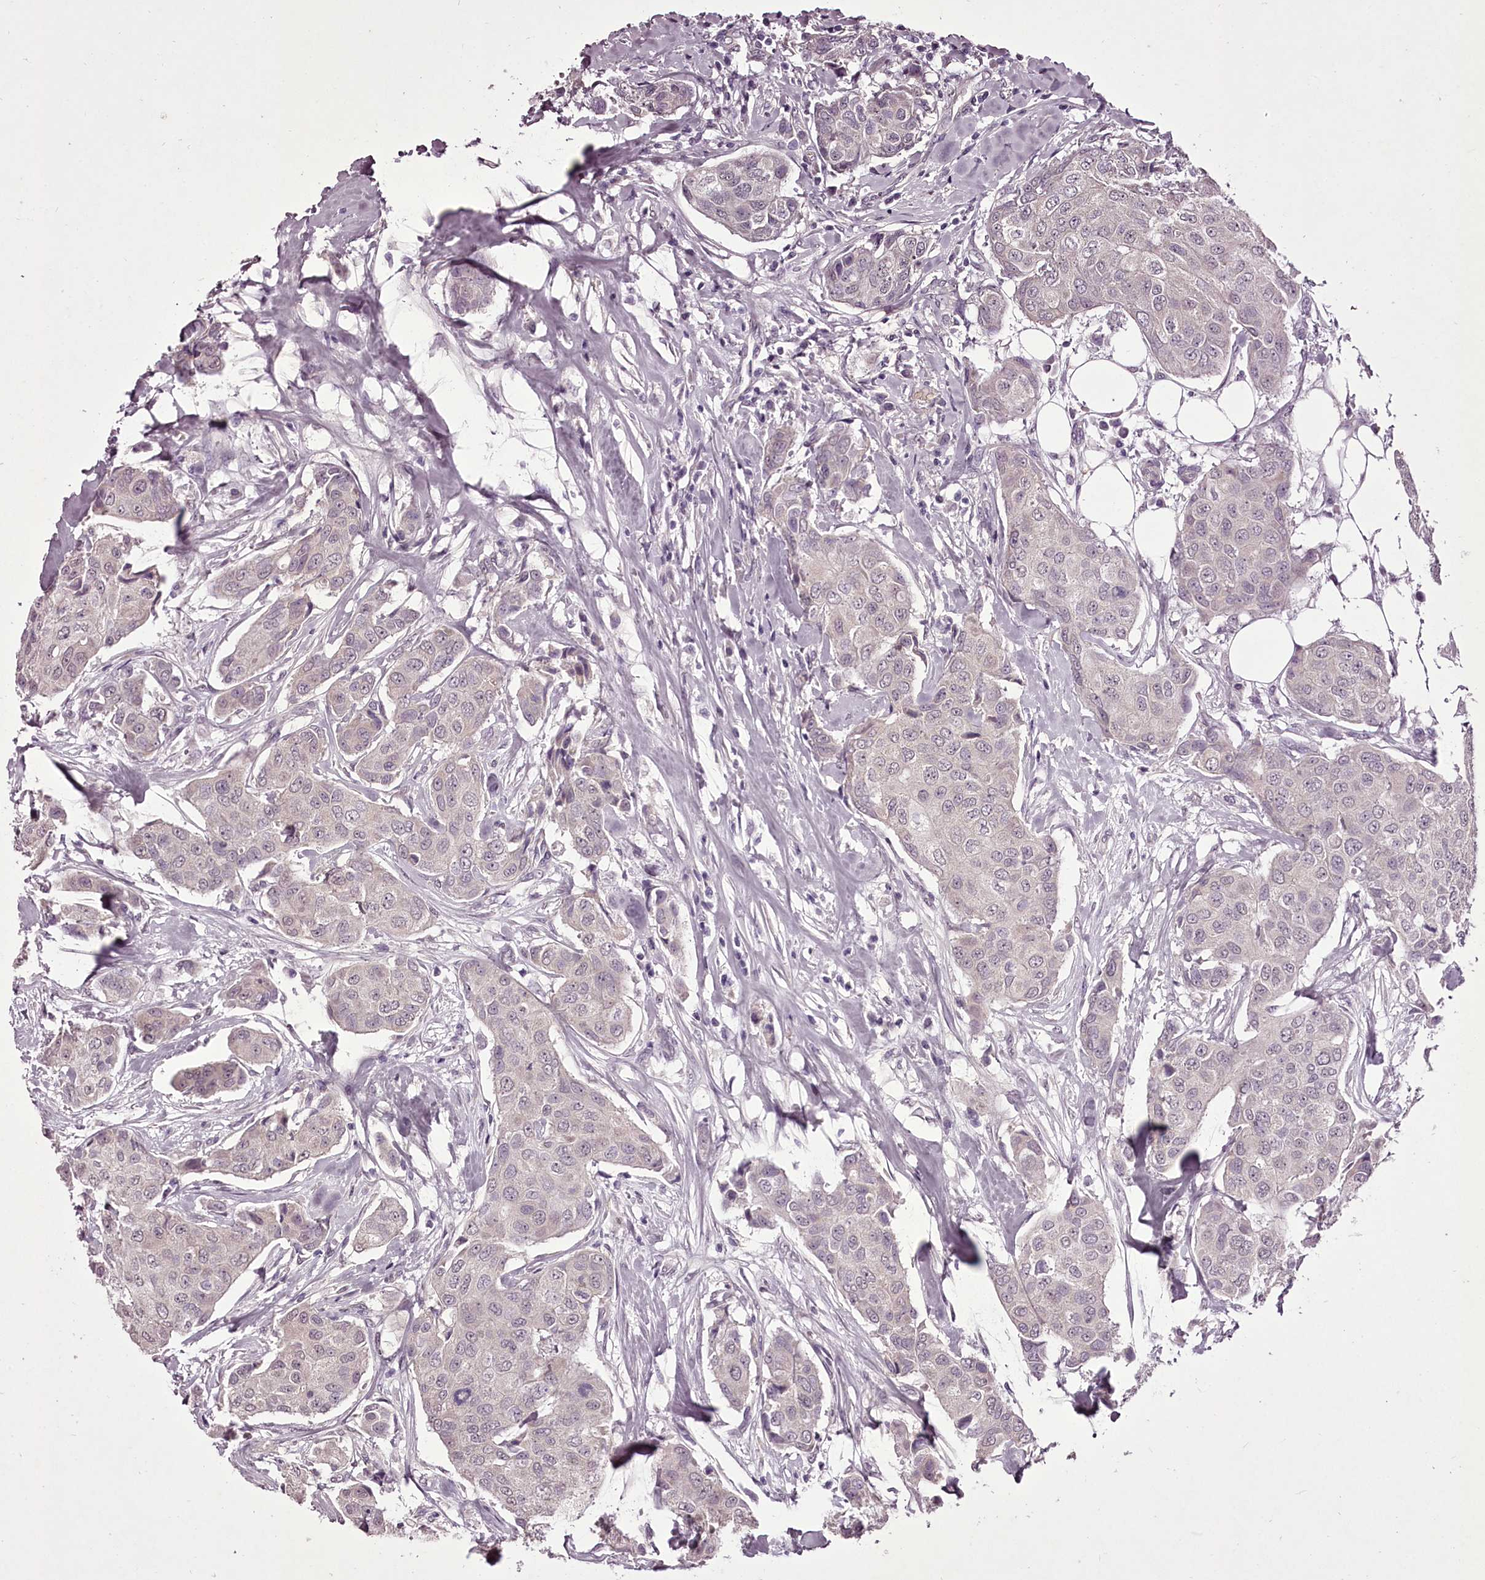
{"staining": {"intensity": "negative", "quantity": "none", "location": "none"}, "tissue": "breast cancer", "cell_type": "Tumor cells", "image_type": "cancer", "snomed": [{"axis": "morphology", "description": "Duct carcinoma"}, {"axis": "topography", "description": "Breast"}], "caption": "IHC image of neoplastic tissue: human breast cancer stained with DAB (3,3'-diaminobenzidine) reveals no significant protein expression in tumor cells. (DAB immunohistochemistry (IHC), high magnification).", "gene": "C1orf56", "patient": {"sex": "female", "age": 80}}